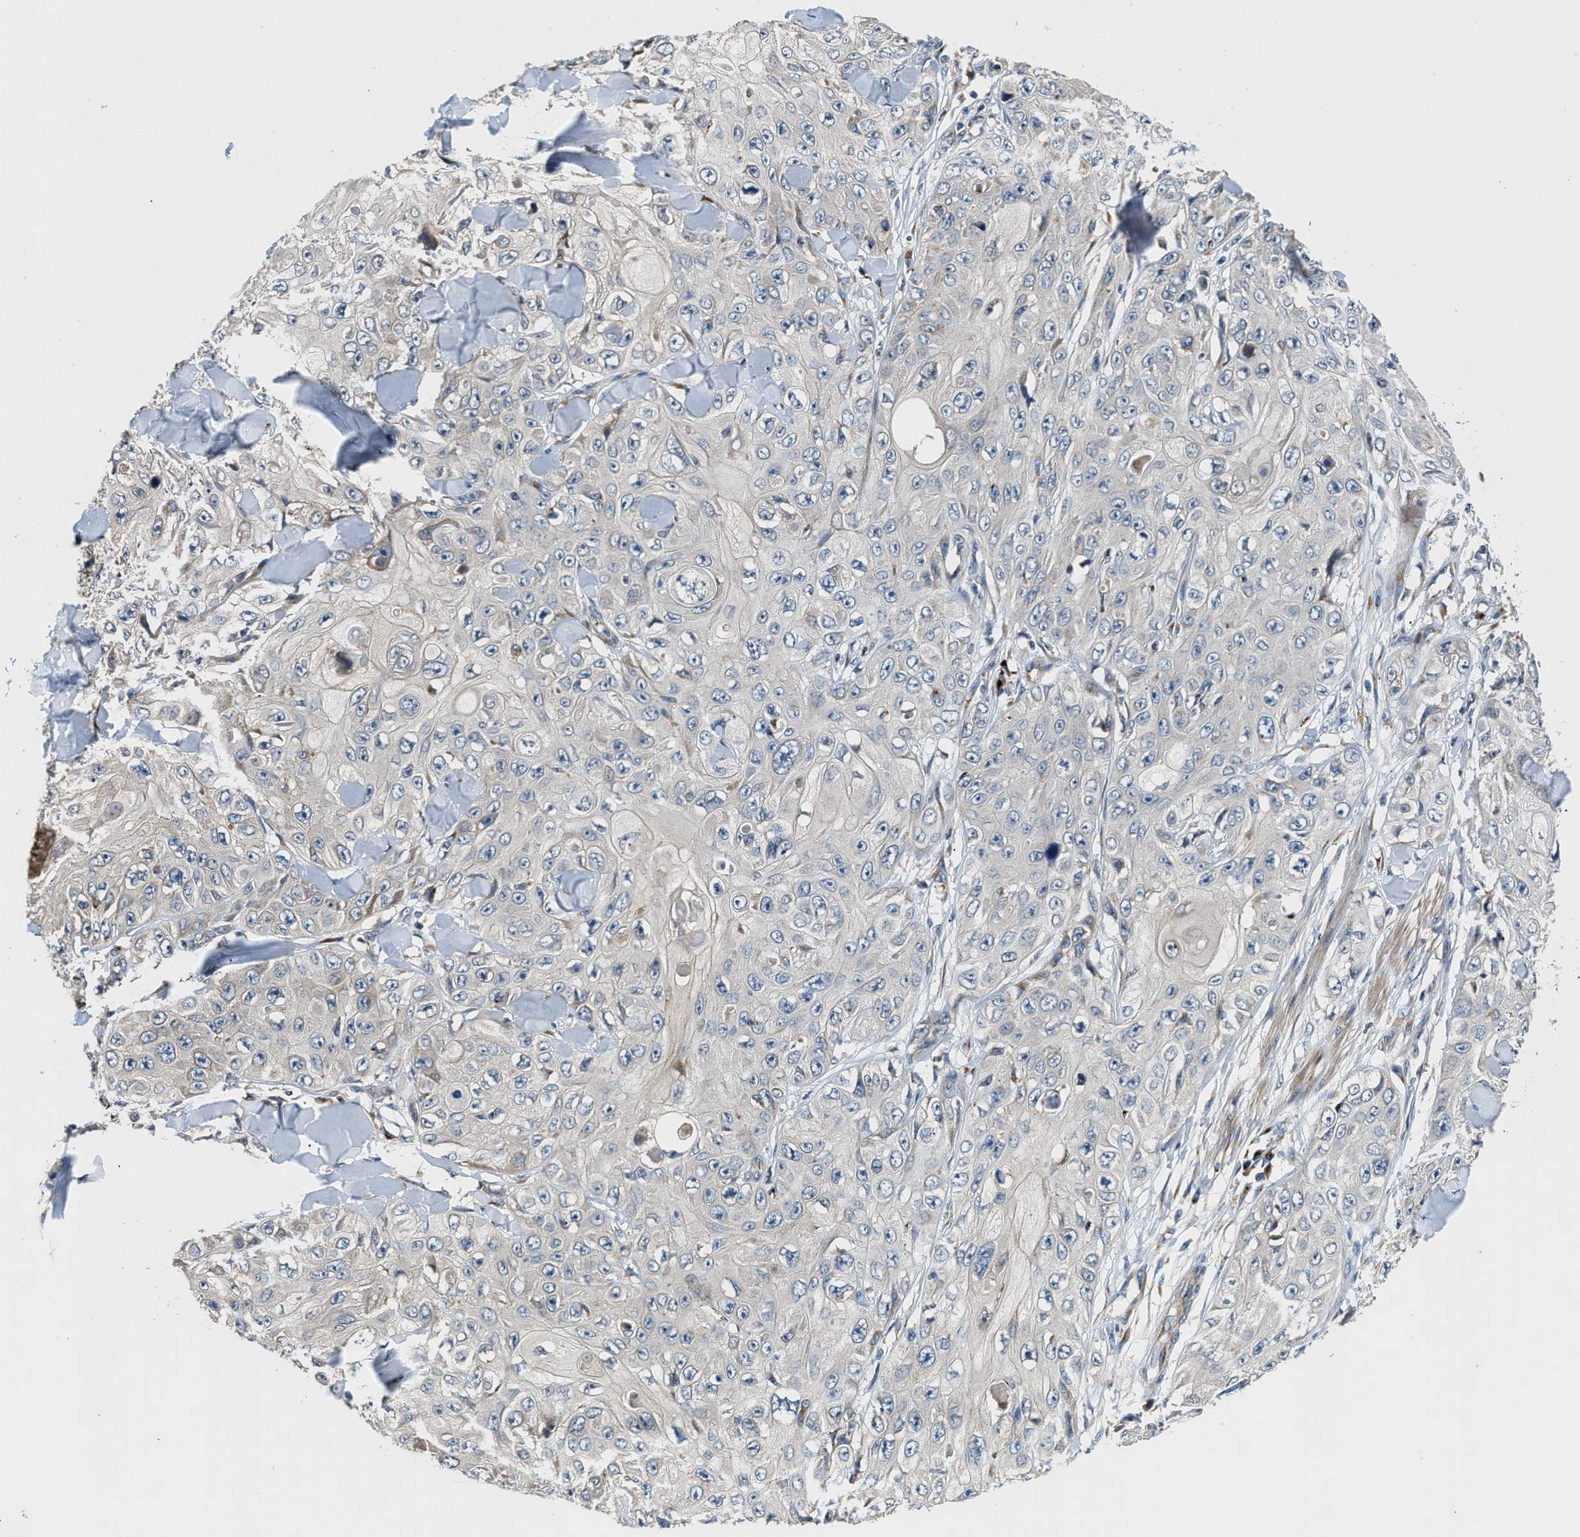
{"staining": {"intensity": "negative", "quantity": "none", "location": "none"}, "tissue": "skin cancer", "cell_type": "Tumor cells", "image_type": "cancer", "snomed": [{"axis": "morphology", "description": "Squamous cell carcinoma, NOS"}, {"axis": "topography", "description": "Skin"}], "caption": "A high-resolution image shows IHC staining of squamous cell carcinoma (skin), which demonstrates no significant expression in tumor cells. (DAB immunohistochemistry (IHC) with hematoxylin counter stain).", "gene": "FUT8", "patient": {"sex": "male", "age": 86}}